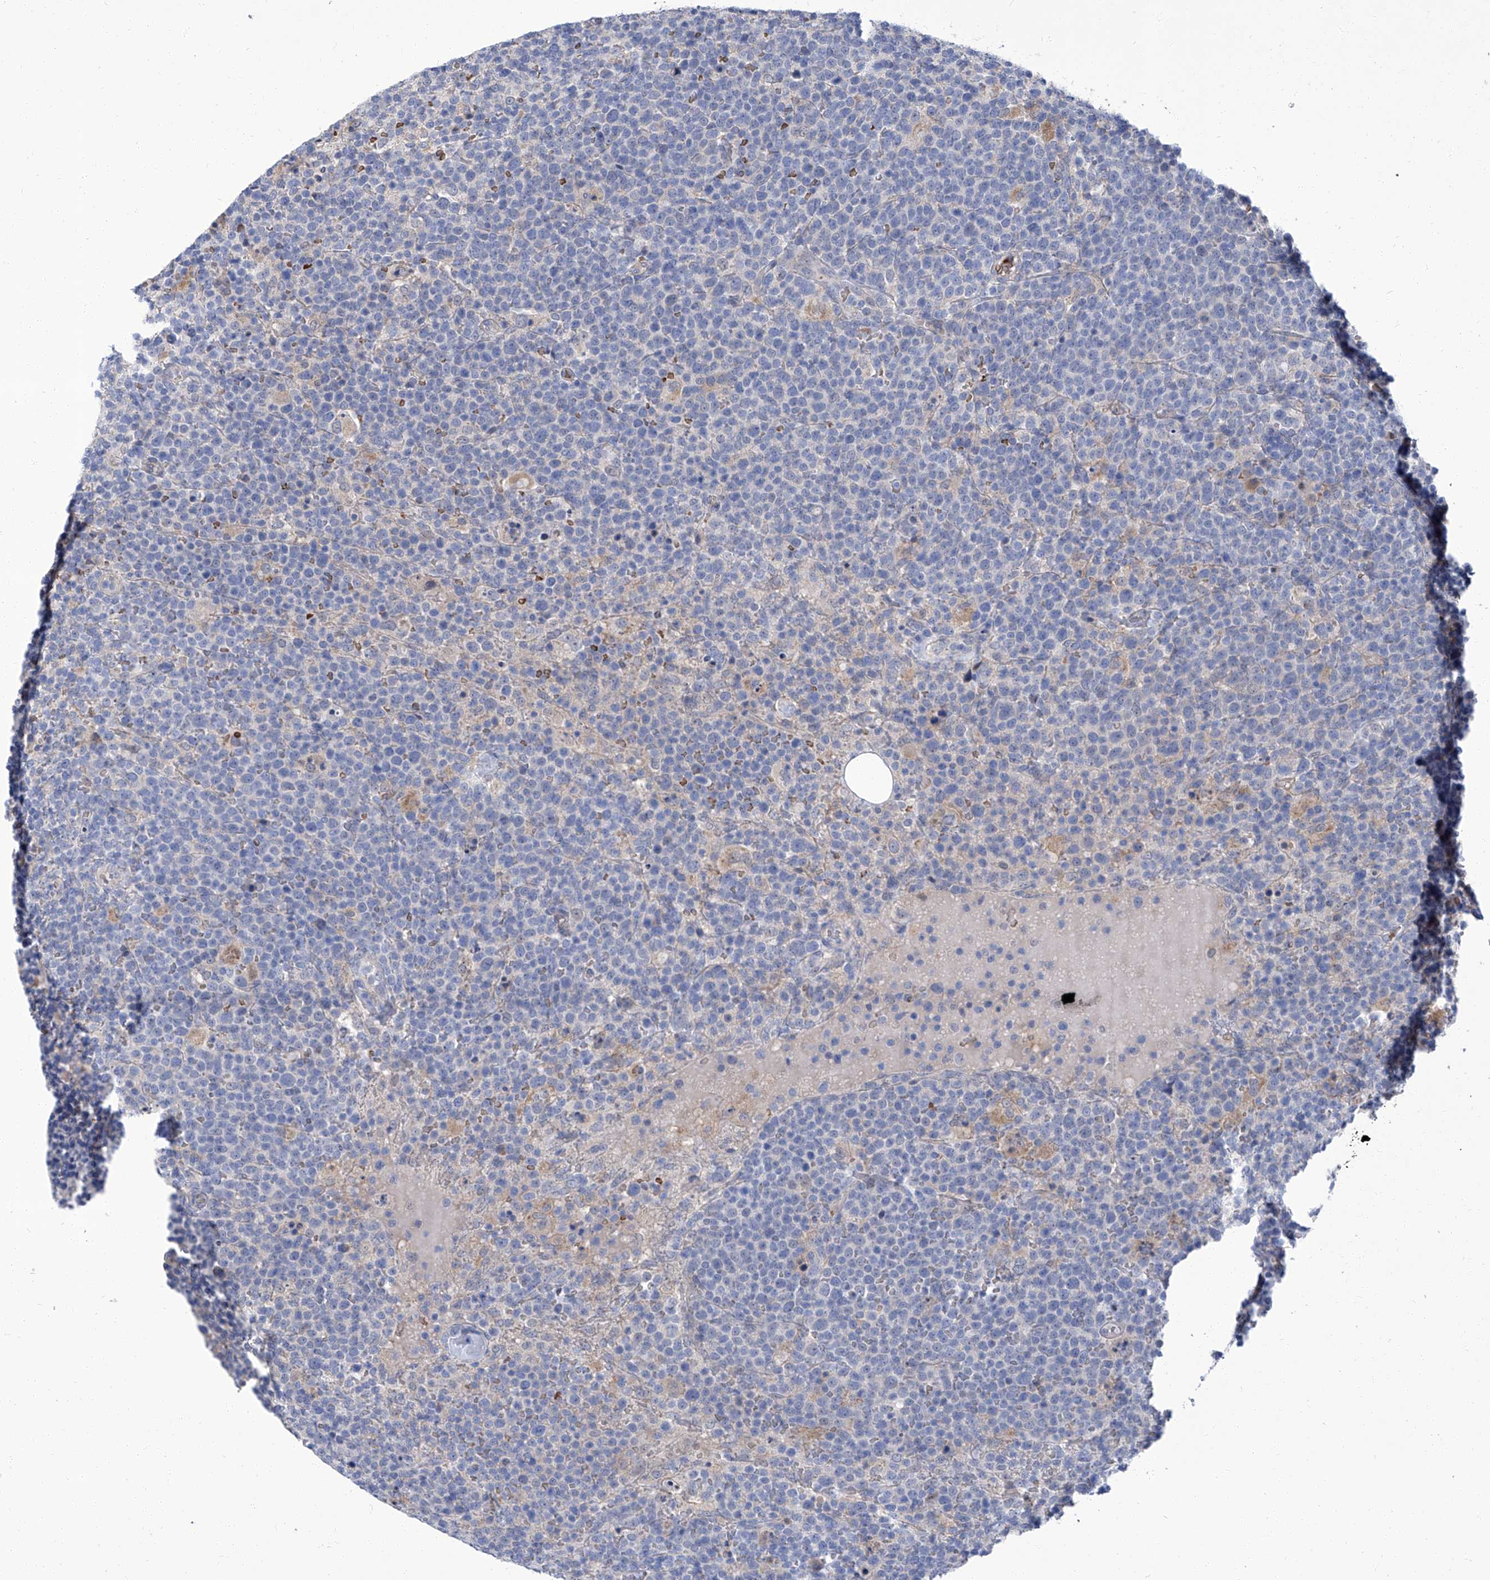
{"staining": {"intensity": "negative", "quantity": "none", "location": "none"}, "tissue": "lymphoma", "cell_type": "Tumor cells", "image_type": "cancer", "snomed": [{"axis": "morphology", "description": "Malignant lymphoma, non-Hodgkin's type, High grade"}, {"axis": "topography", "description": "Lymph node"}], "caption": "There is no significant positivity in tumor cells of malignant lymphoma, non-Hodgkin's type (high-grade).", "gene": "PARD3", "patient": {"sex": "male", "age": 61}}